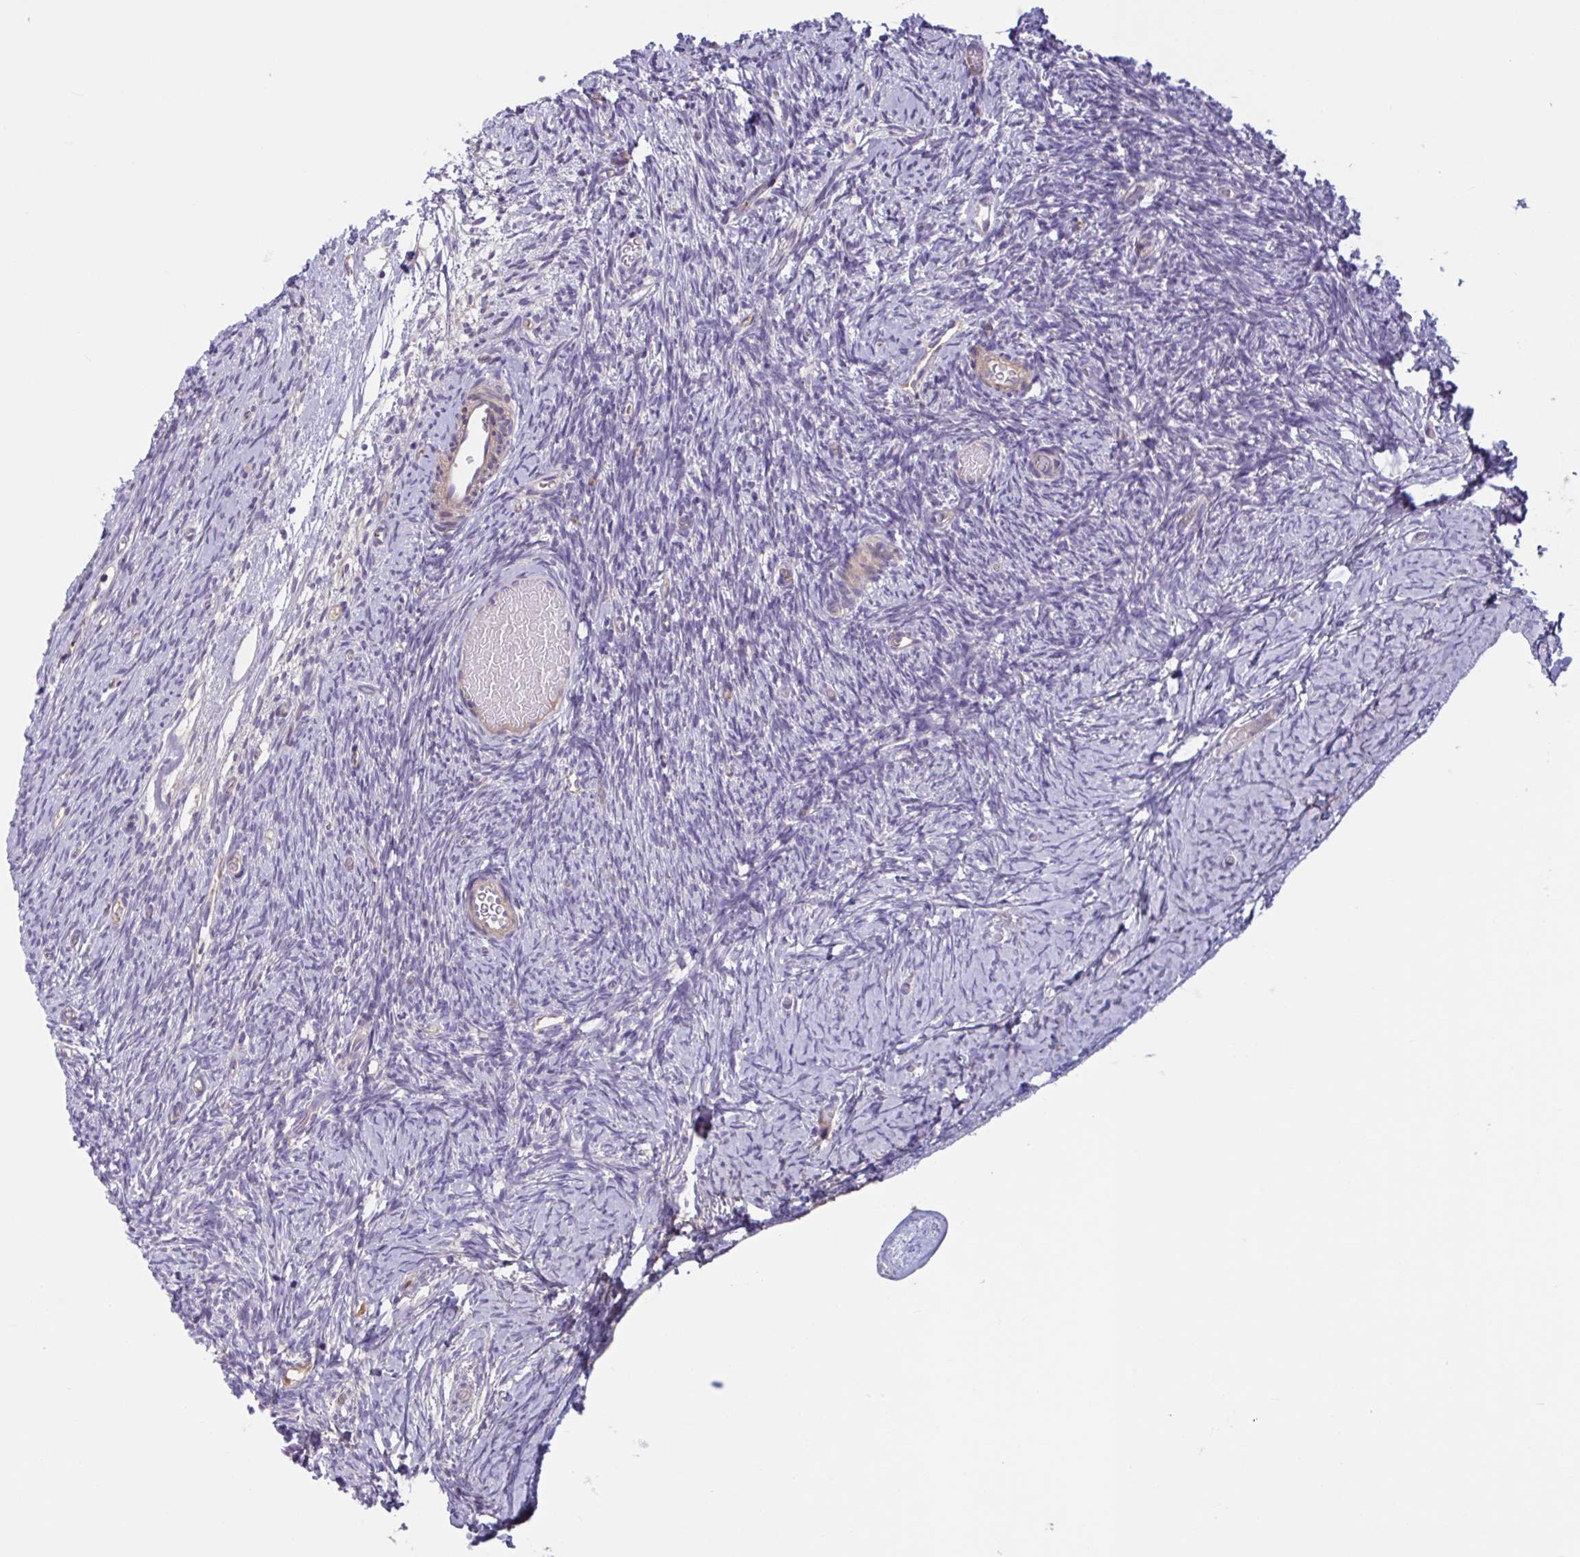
{"staining": {"intensity": "moderate", "quantity": ">75%", "location": "cytoplasmic/membranous"}, "tissue": "ovary", "cell_type": "Follicle cells", "image_type": "normal", "snomed": [{"axis": "morphology", "description": "Normal tissue, NOS"}, {"axis": "topography", "description": "Ovary"}], "caption": "Ovary was stained to show a protein in brown. There is medium levels of moderate cytoplasmic/membranous expression in about >75% of follicle cells. The protein of interest is stained brown, and the nuclei are stained in blue (DAB IHC with brightfield microscopy, high magnification).", "gene": "TTC7B", "patient": {"sex": "female", "age": 39}}